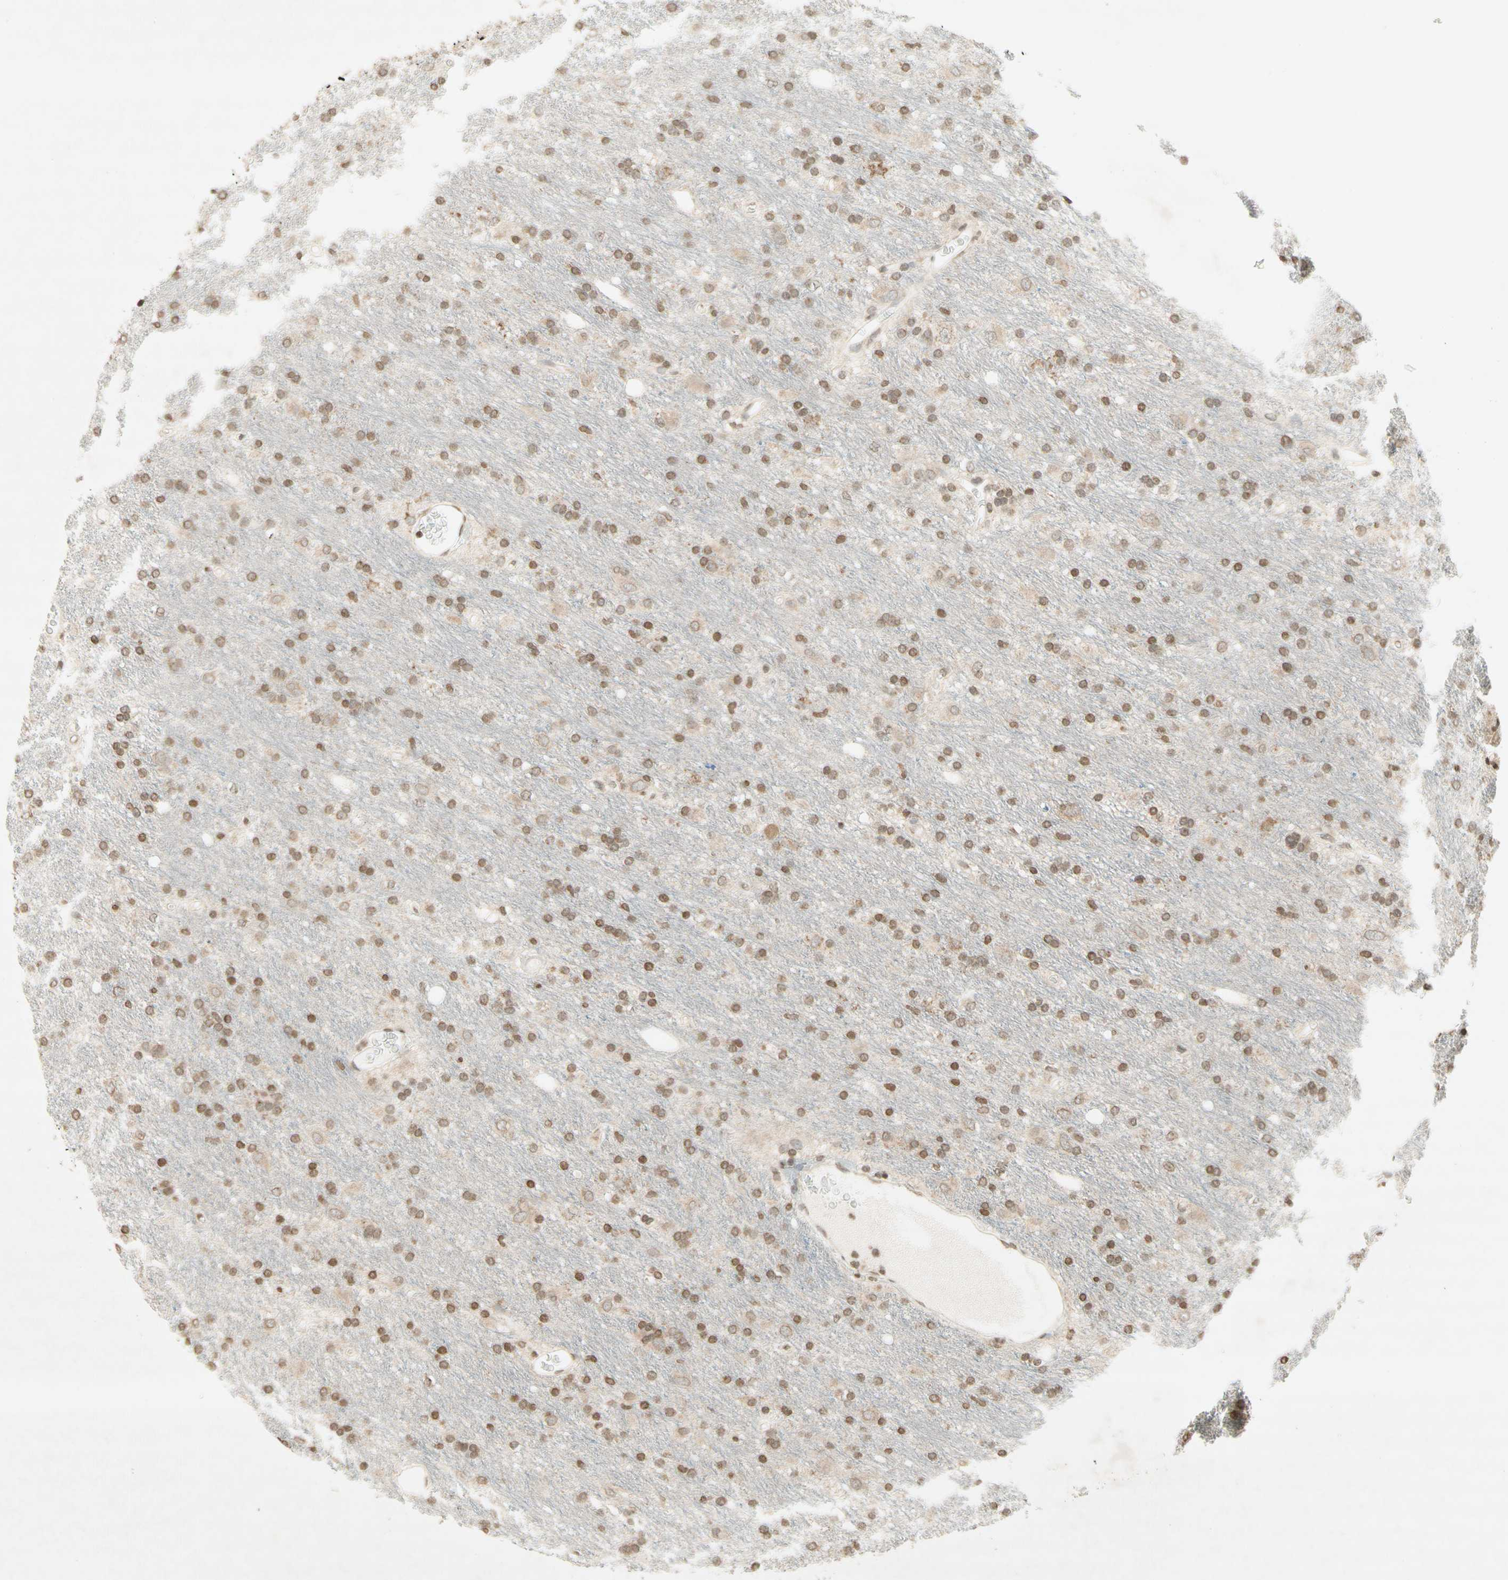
{"staining": {"intensity": "moderate", "quantity": ">75%", "location": "cytoplasmic/membranous,nuclear"}, "tissue": "glioma", "cell_type": "Tumor cells", "image_type": "cancer", "snomed": [{"axis": "morphology", "description": "Glioma, malignant, Low grade"}, {"axis": "topography", "description": "Brain"}], "caption": "A histopathology image of malignant glioma (low-grade) stained for a protein shows moderate cytoplasmic/membranous and nuclear brown staining in tumor cells.", "gene": "CCNI", "patient": {"sex": "male", "age": 77}}